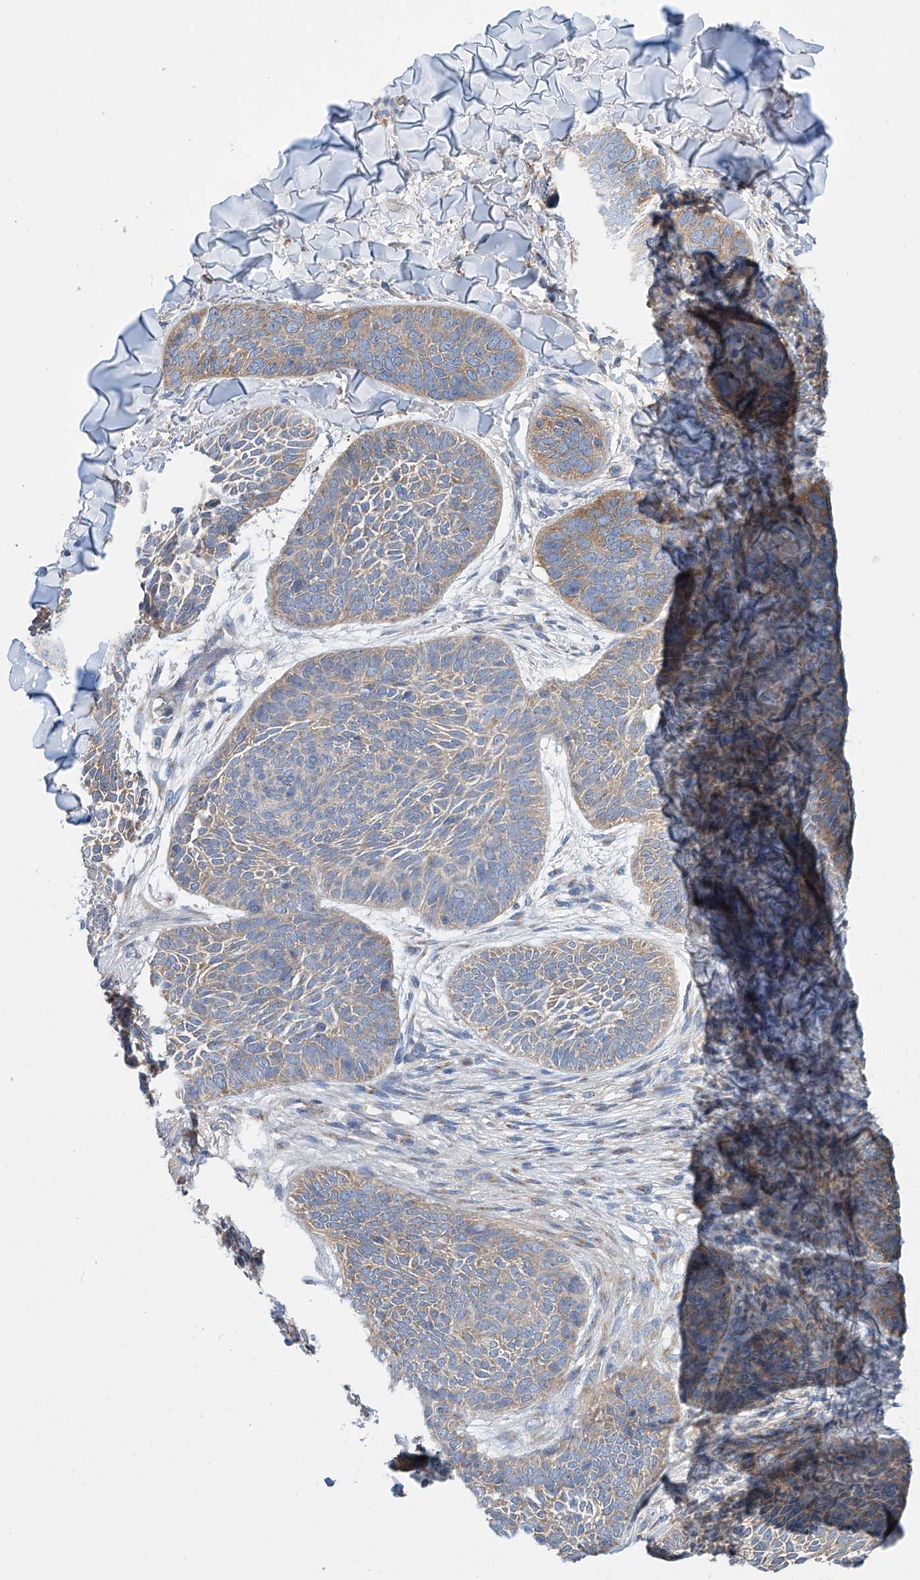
{"staining": {"intensity": "weak", "quantity": ">75%", "location": "cytoplasmic/membranous"}, "tissue": "skin cancer", "cell_type": "Tumor cells", "image_type": "cancer", "snomed": [{"axis": "morphology", "description": "Basal cell carcinoma"}, {"axis": "topography", "description": "Skin"}], "caption": "Protein staining reveals weak cytoplasmic/membranous expression in about >75% of tumor cells in basal cell carcinoma (skin). (Stains: DAB in brown, nuclei in blue, Microscopy: brightfield microscopy at high magnification).", "gene": "SLC22A7", "patient": {"sex": "male", "age": 85}}